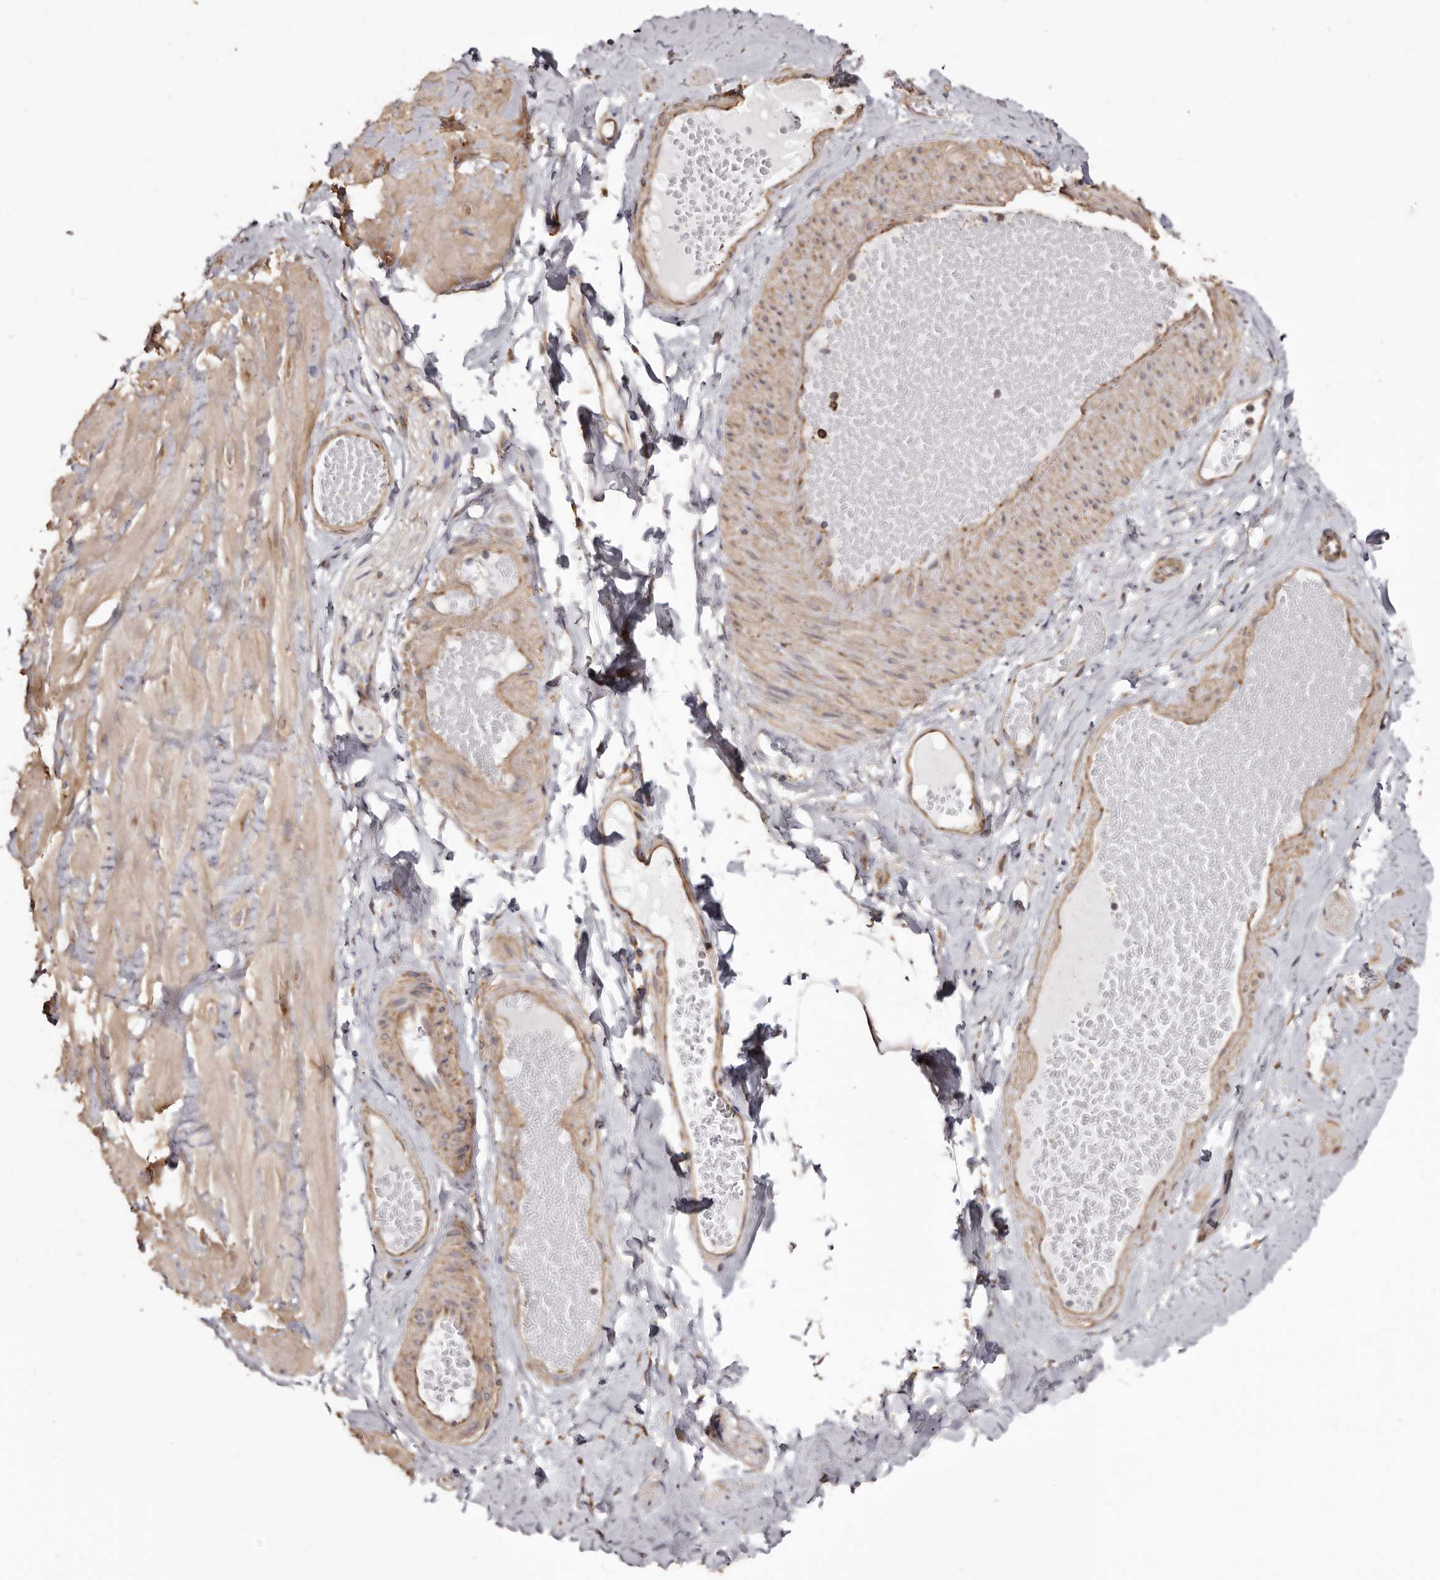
{"staining": {"intensity": "moderate", "quantity": "25%-75%", "location": "cytoplasmic/membranous"}, "tissue": "adipose tissue", "cell_type": "Adipocytes", "image_type": "normal", "snomed": [{"axis": "morphology", "description": "Normal tissue, NOS"}, {"axis": "topography", "description": "Adipose tissue"}, {"axis": "topography", "description": "Vascular tissue"}, {"axis": "topography", "description": "Peripheral nerve tissue"}], "caption": "IHC (DAB (3,3'-diaminobenzidine)) staining of normal human adipose tissue shows moderate cytoplasmic/membranous protein staining in about 25%-75% of adipocytes.", "gene": "TPD52", "patient": {"sex": "male", "age": 25}}